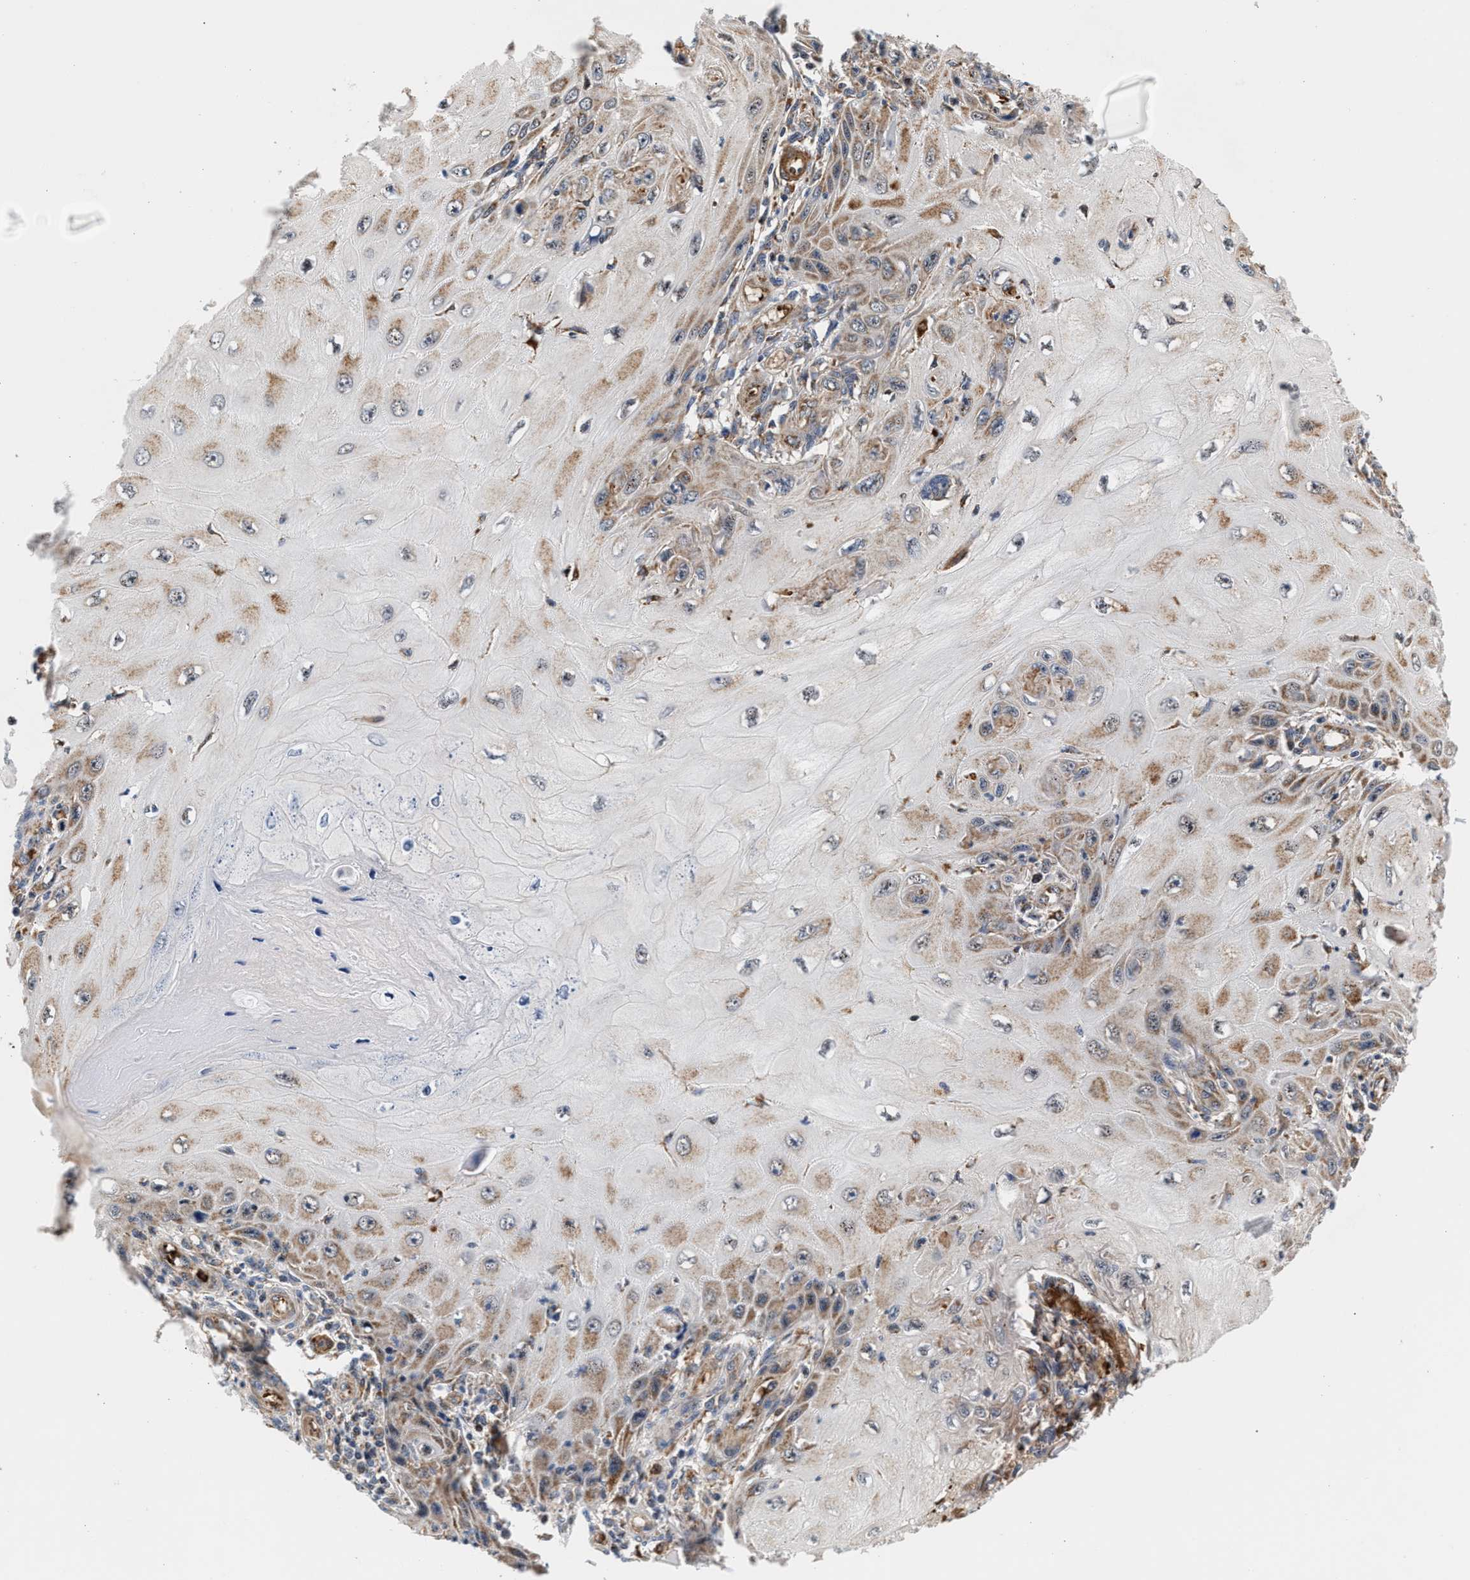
{"staining": {"intensity": "weak", "quantity": "25%-75%", "location": "cytoplasmic/membranous"}, "tissue": "skin cancer", "cell_type": "Tumor cells", "image_type": "cancer", "snomed": [{"axis": "morphology", "description": "Squamous cell carcinoma, NOS"}, {"axis": "topography", "description": "Skin"}], "caption": "Skin squamous cell carcinoma stained for a protein demonstrates weak cytoplasmic/membranous positivity in tumor cells. (Stains: DAB in brown, nuclei in blue, Microscopy: brightfield microscopy at high magnification).", "gene": "SGK1", "patient": {"sex": "female", "age": 73}}